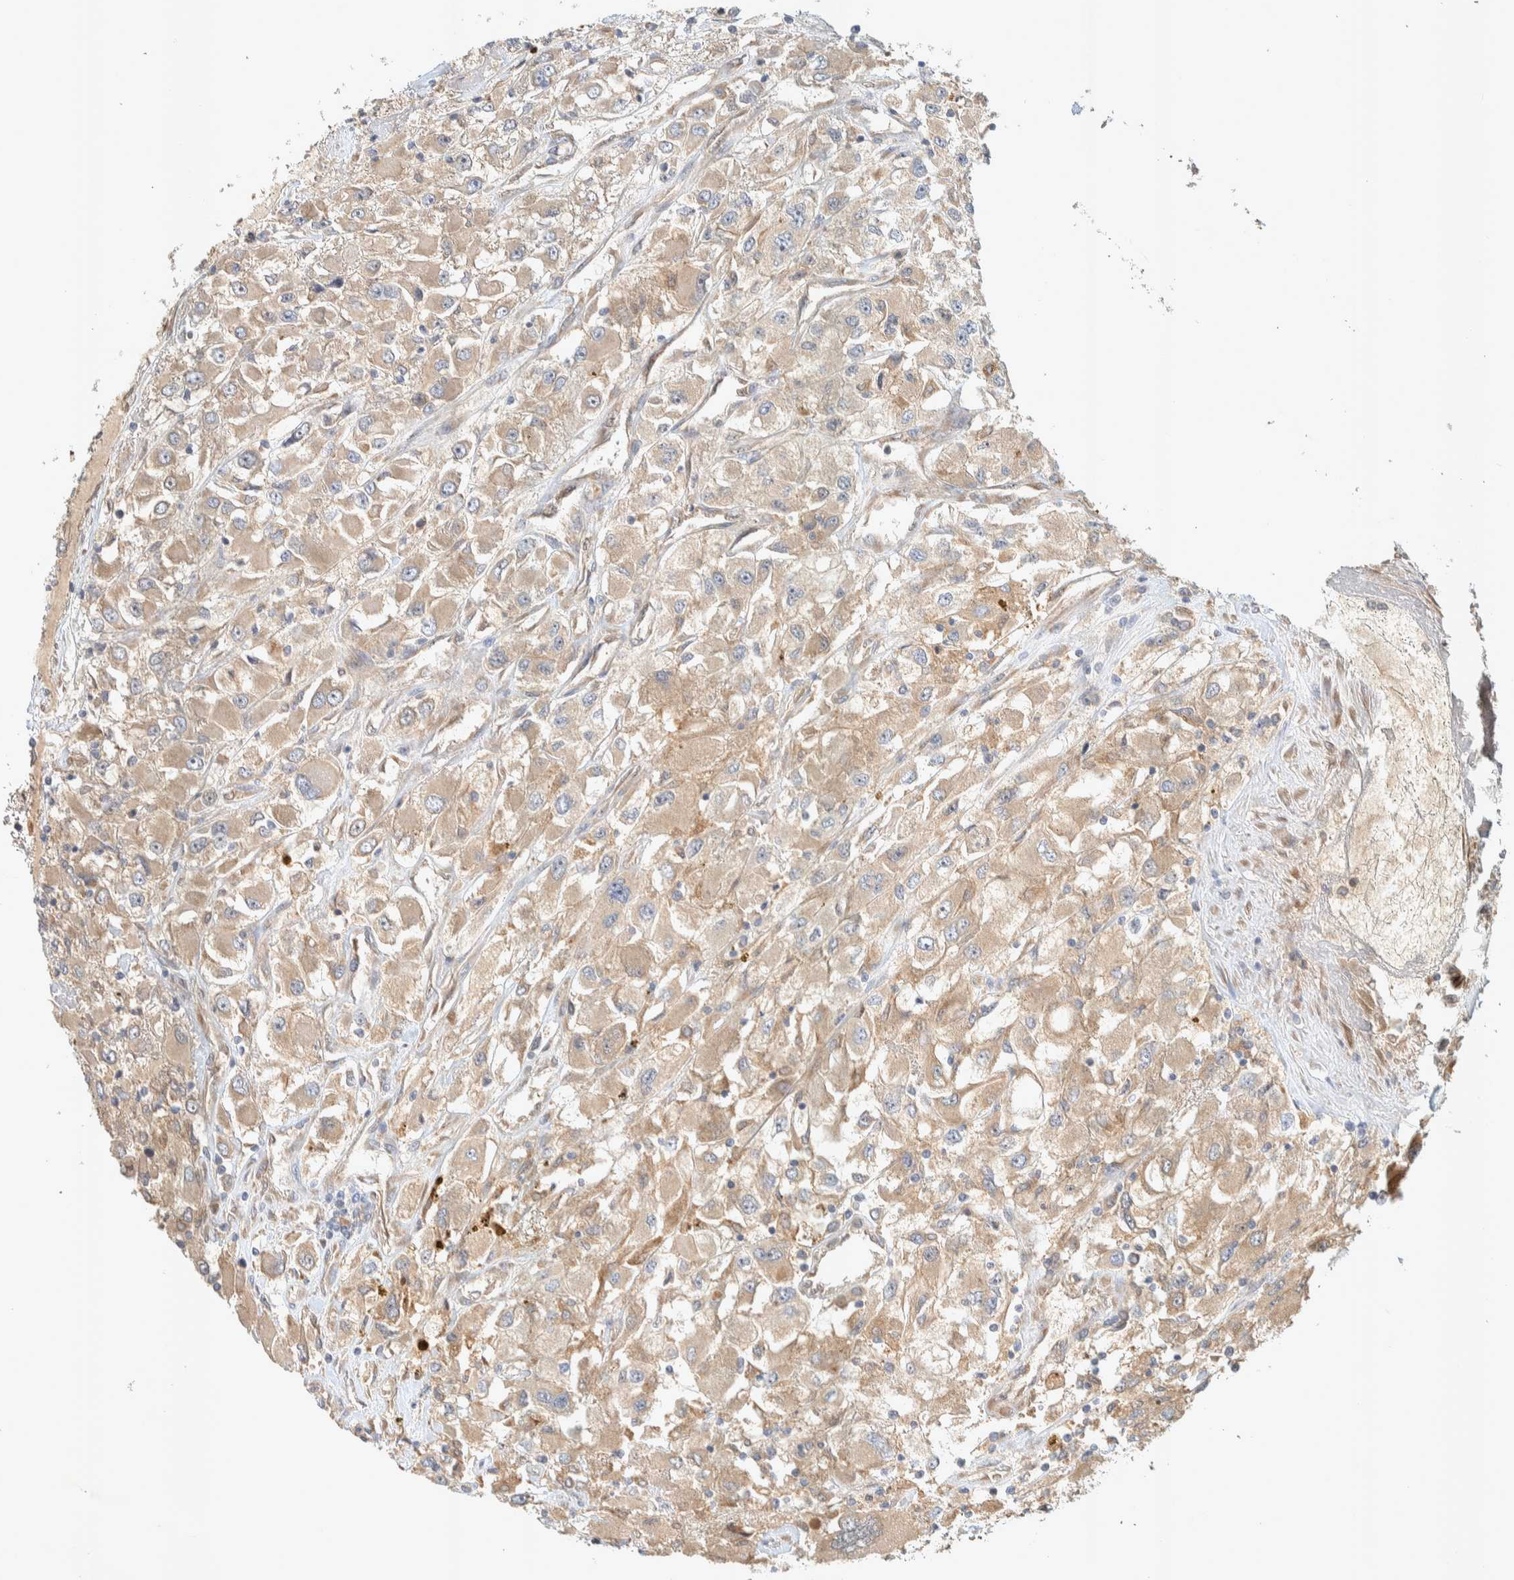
{"staining": {"intensity": "weak", "quantity": ">75%", "location": "cytoplasmic/membranous"}, "tissue": "renal cancer", "cell_type": "Tumor cells", "image_type": "cancer", "snomed": [{"axis": "morphology", "description": "Adenocarcinoma, NOS"}, {"axis": "topography", "description": "Kidney"}], "caption": "Immunohistochemistry staining of renal cancer, which reveals low levels of weak cytoplasmic/membranous expression in approximately >75% of tumor cells indicating weak cytoplasmic/membranous protein staining. The staining was performed using DAB (brown) for protein detection and nuclei were counterstained in hematoxylin (blue).", "gene": "PXK", "patient": {"sex": "female", "age": 52}}